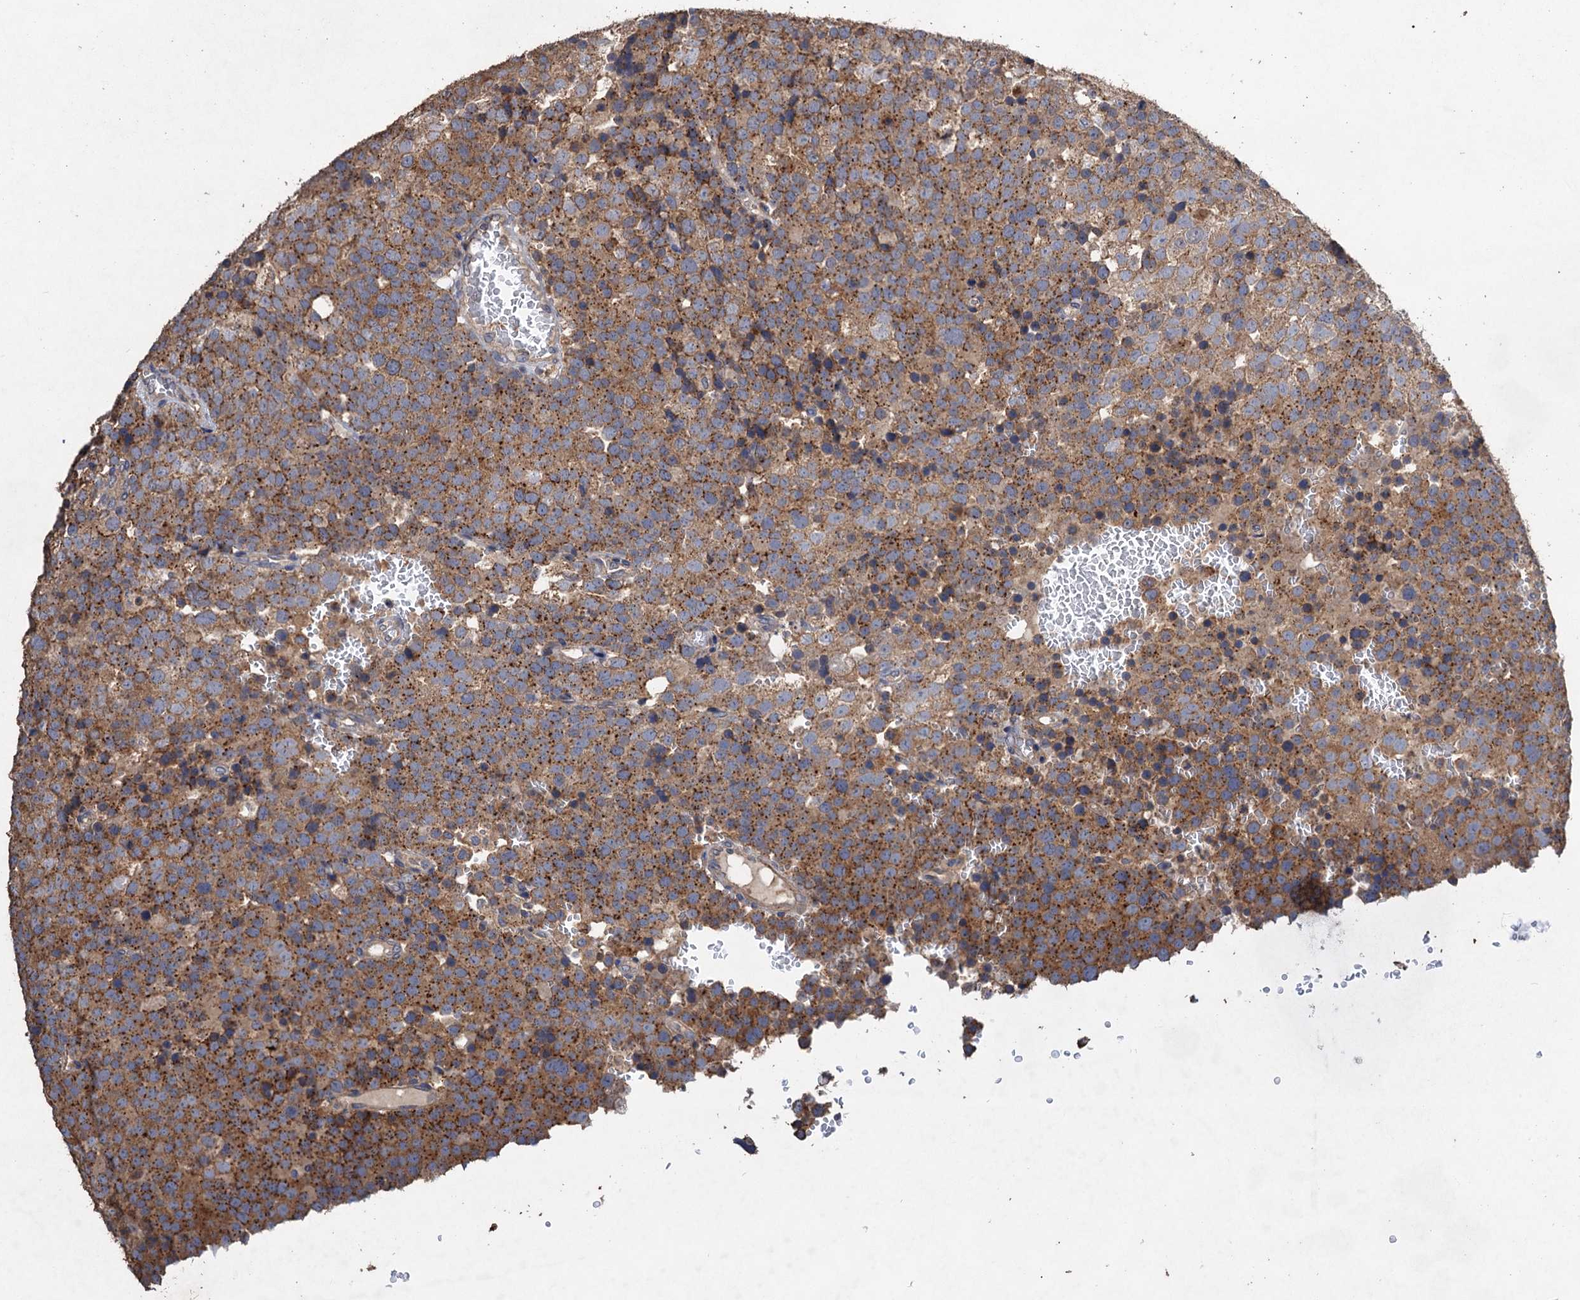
{"staining": {"intensity": "moderate", "quantity": ">75%", "location": "cytoplasmic/membranous"}, "tissue": "testis cancer", "cell_type": "Tumor cells", "image_type": "cancer", "snomed": [{"axis": "morphology", "description": "Seminoma, NOS"}, {"axis": "topography", "description": "Testis"}], "caption": "Immunohistochemical staining of human seminoma (testis) demonstrates moderate cytoplasmic/membranous protein staining in approximately >75% of tumor cells.", "gene": "SCUBE3", "patient": {"sex": "male", "age": 71}}